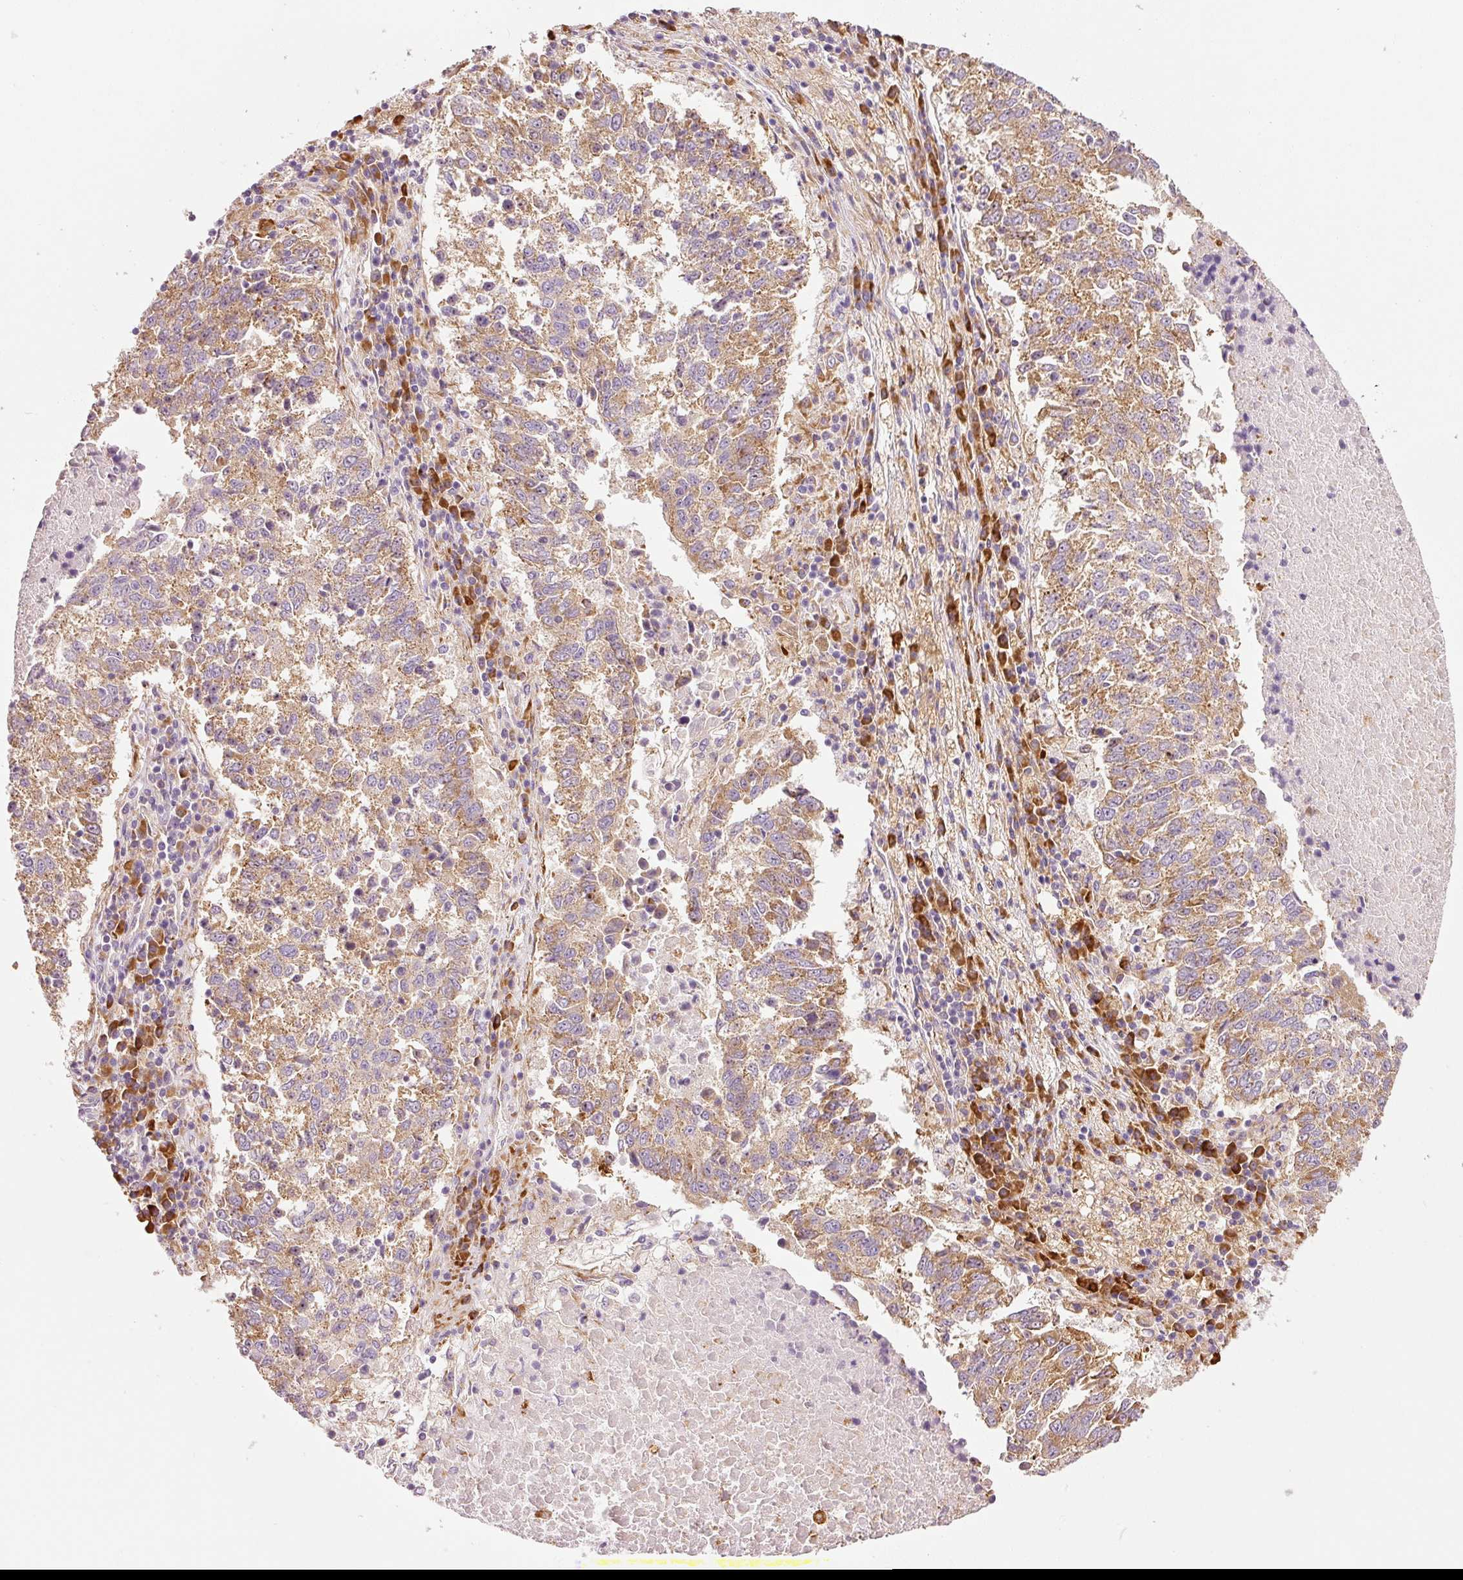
{"staining": {"intensity": "moderate", "quantity": ">75%", "location": "cytoplasmic/membranous"}, "tissue": "lung cancer", "cell_type": "Tumor cells", "image_type": "cancer", "snomed": [{"axis": "morphology", "description": "Squamous cell carcinoma, NOS"}, {"axis": "topography", "description": "Lung"}], "caption": "Protein staining displays moderate cytoplasmic/membranous expression in approximately >75% of tumor cells in lung squamous cell carcinoma.", "gene": "RPL10A", "patient": {"sex": "male", "age": 73}}